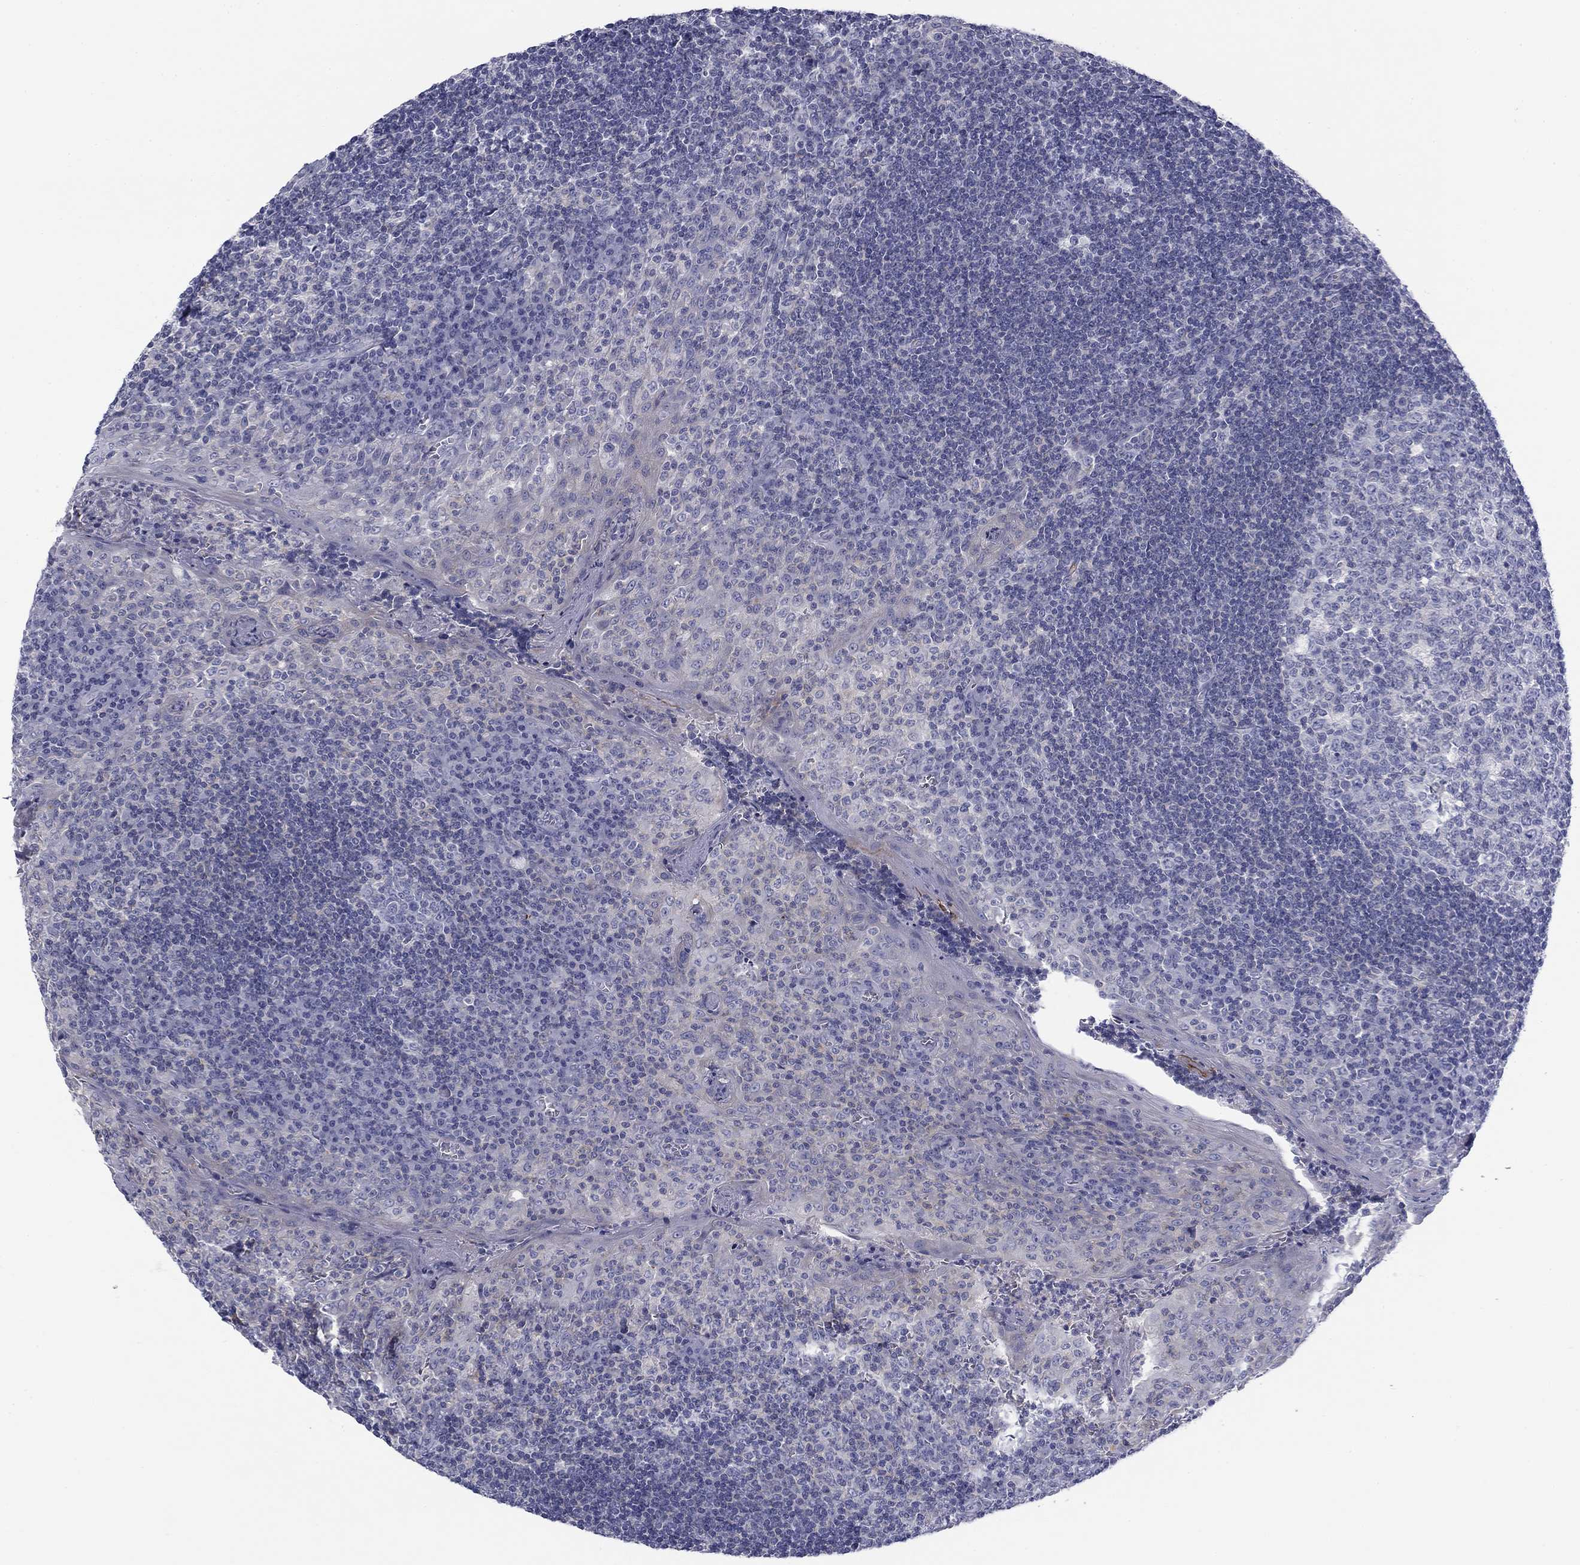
{"staining": {"intensity": "negative", "quantity": "none", "location": "none"}, "tissue": "tonsil", "cell_type": "Germinal center cells", "image_type": "normal", "snomed": [{"axis": "morphology", "description": "Normal tissue, NOS"}, {"axis": "topography", "description": "Tonsil"}], "caption": "Immunohistochemical staining of benign human tonsil reveals no significant expression in germinal center cells. The staining is performed using DAB brown chromogen with nuclei counter-stained in using hematoxylin.", "gene": "TIGD4", "patient": {"sex": "female", "age": 13}}